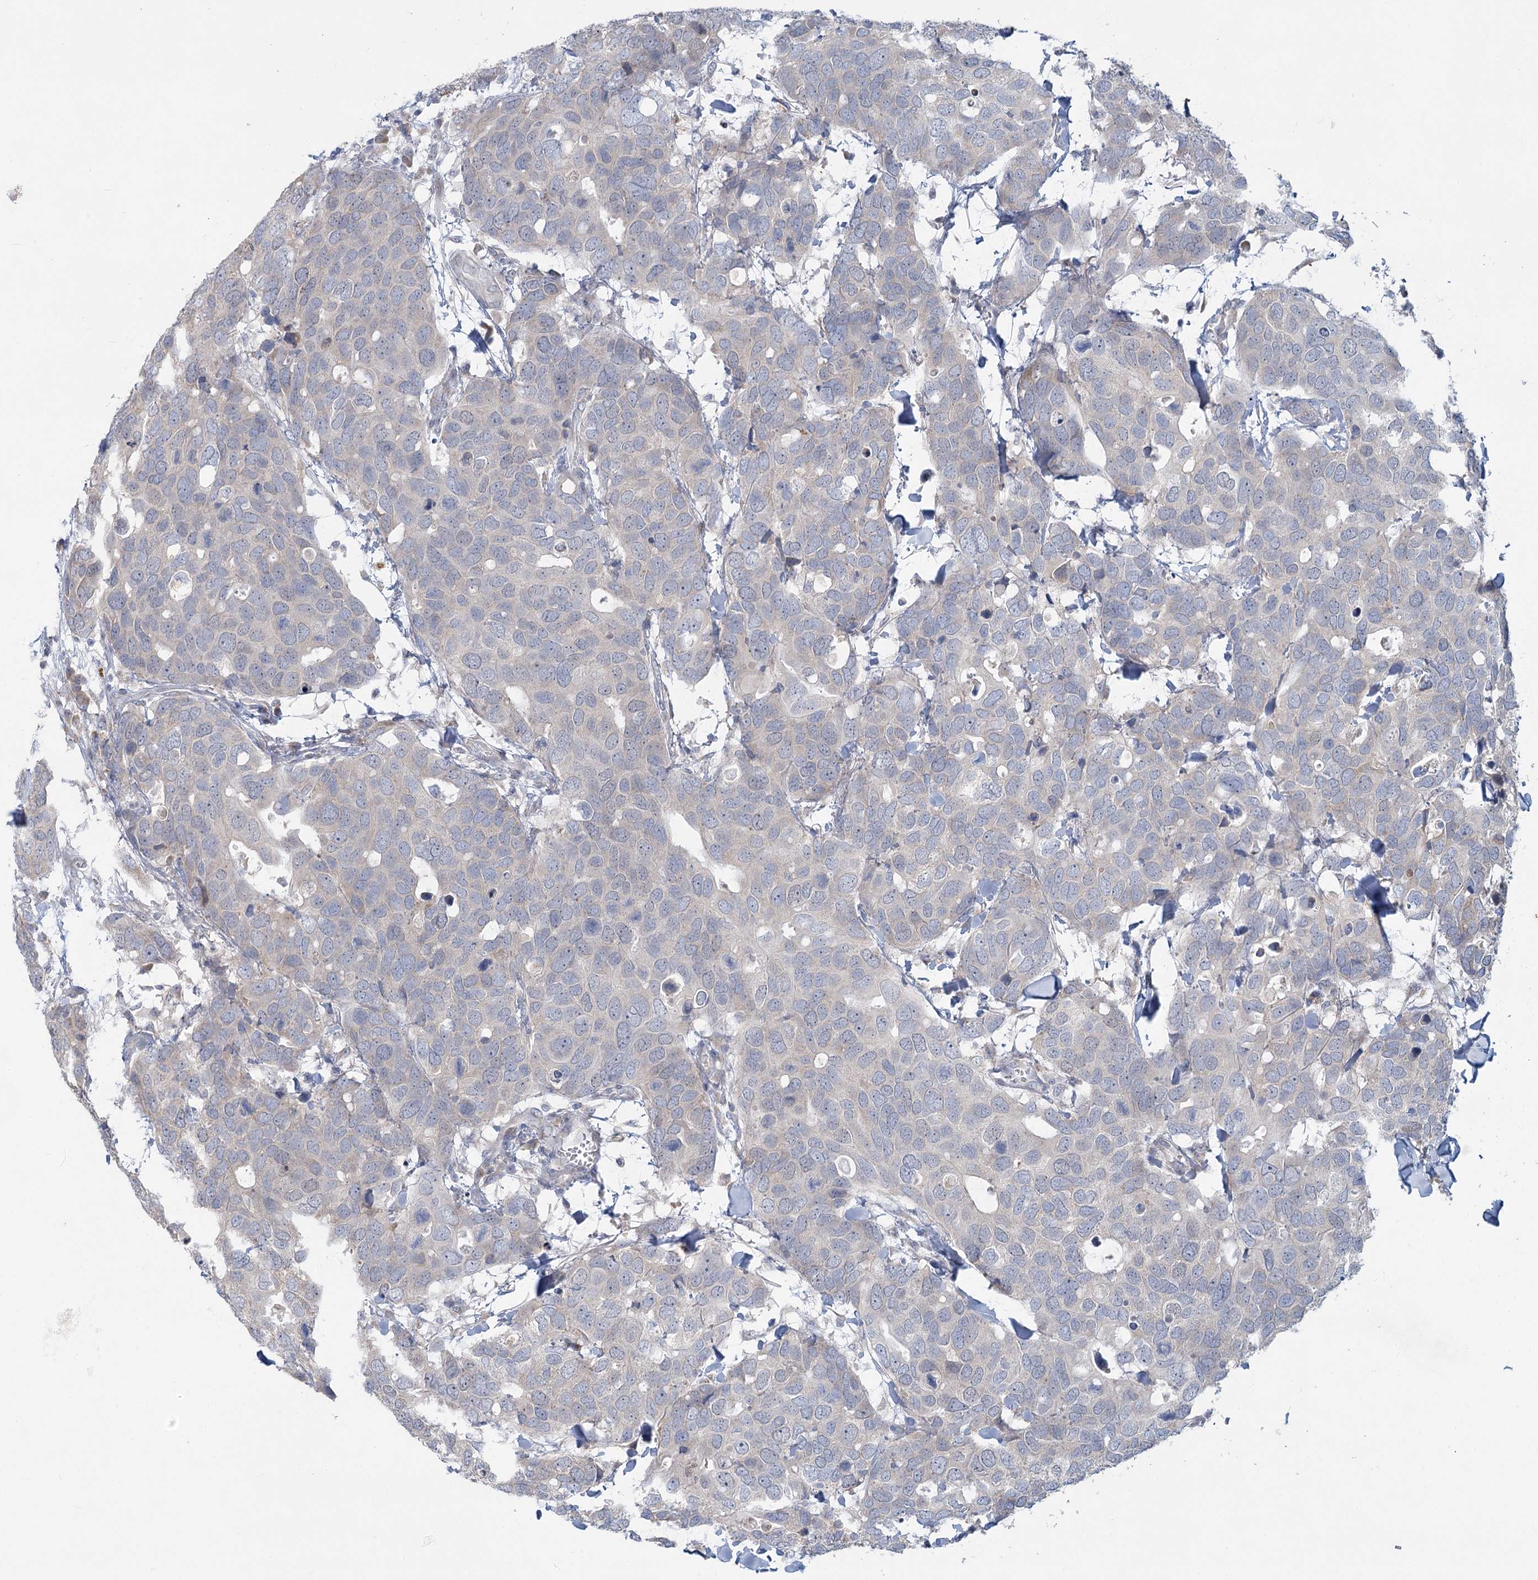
{"staining": {"intensity": "negative", "quantity": "none", "location": "none"}, "tissue": "breast cancer", "cell_type": "Tumor cells", "image_type": "cancer", "snomed": [{"axis": "morphology", "description": "Duct carcinoma"}, {"axis": "topography", "description": "Breast"}], "caption": "This micrograph is of breast intraductal carcinoma stained with immunohistochemistry (IHC) to label a protein in brown with the nuclei are counter-stained blue. There is no staining in tumor cells.", "gene": "PLA2G12A", "patient": {"sex": "female", "age": 83}}